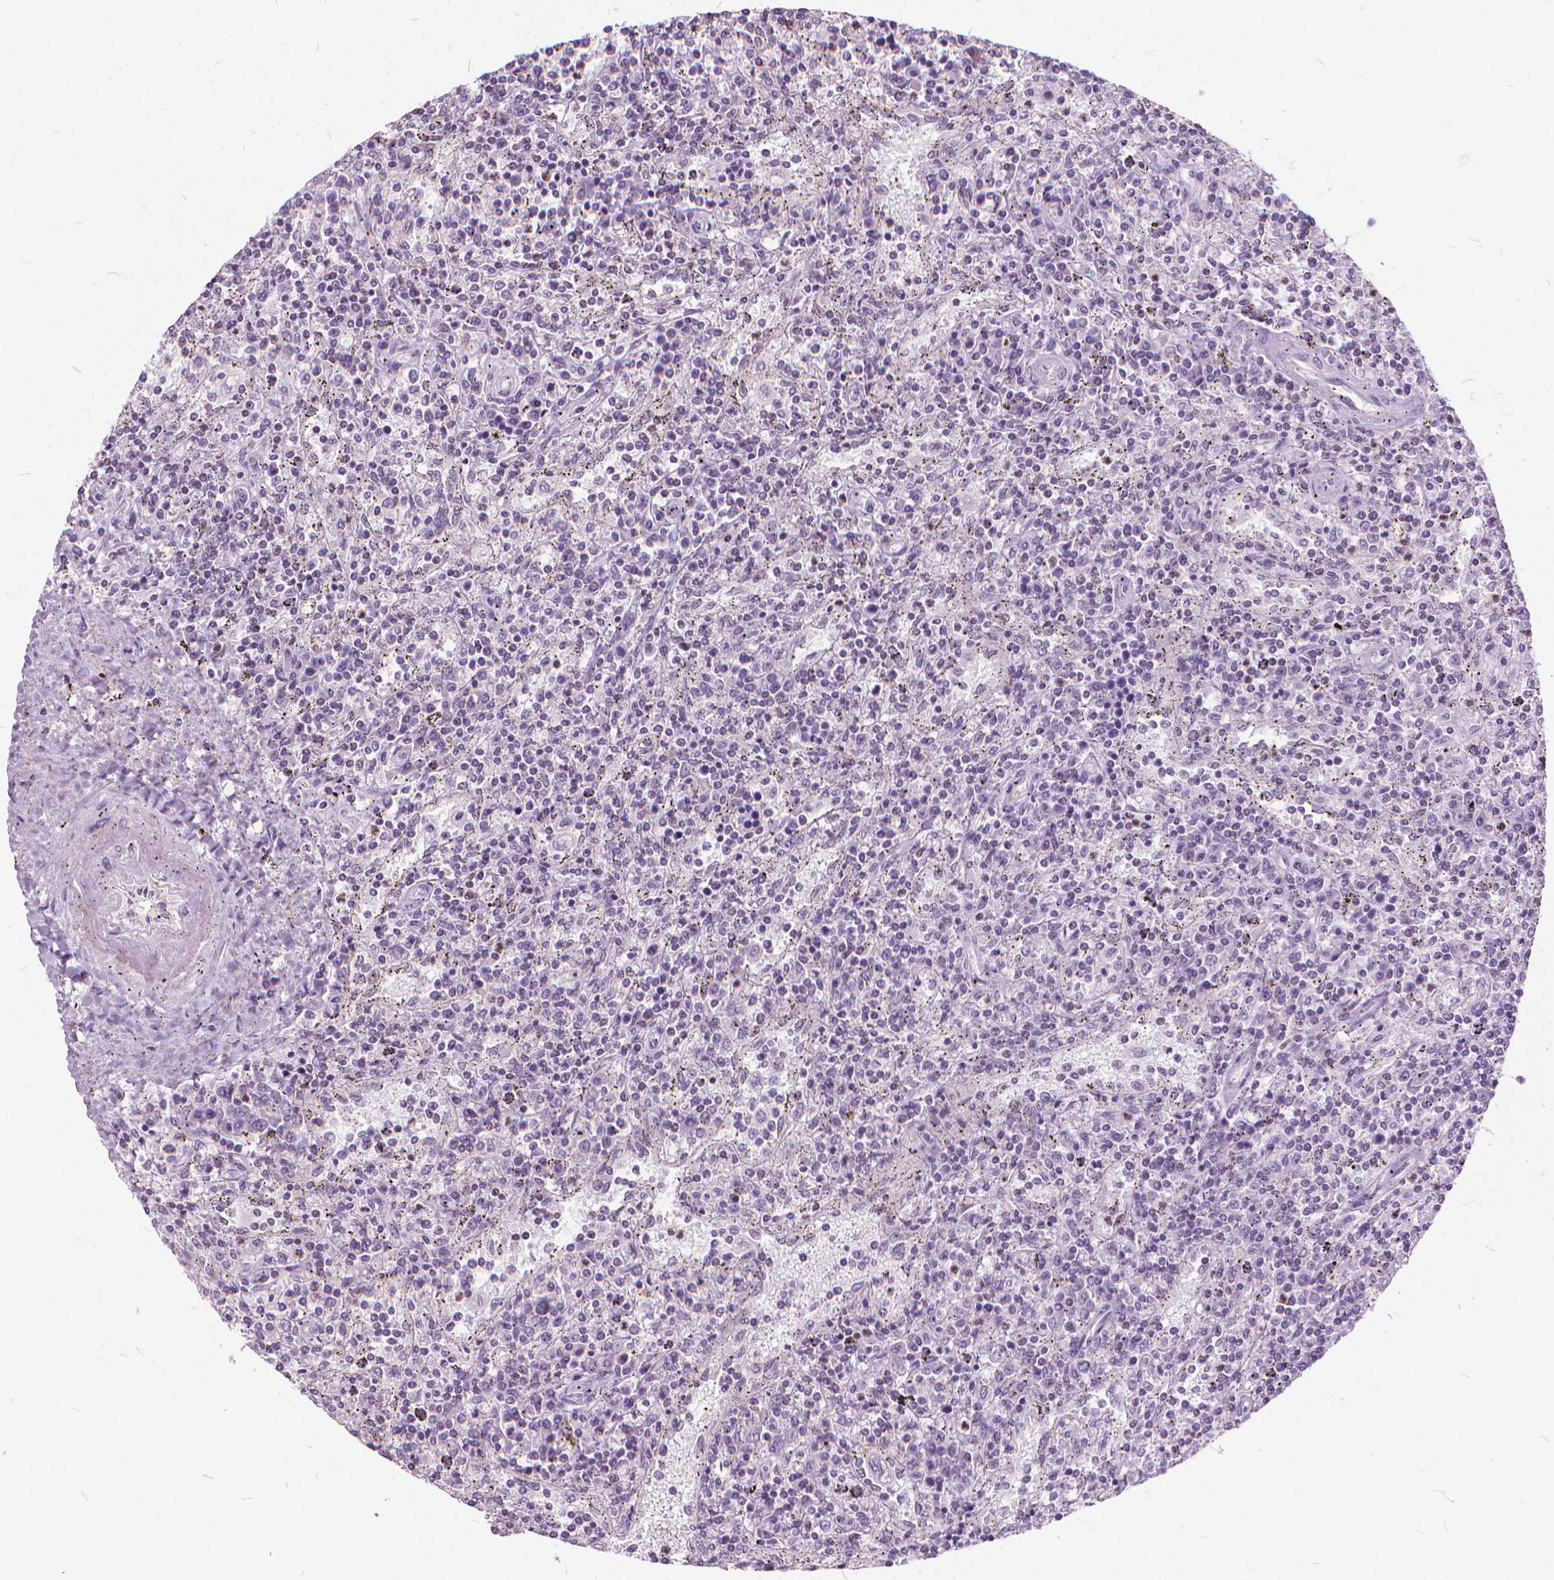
{"staining": {"intensity": "negative", "quantity": "none", "location": "none"}, "tissue": "lymphoma", "cell_type": "Tumor cells", "image_type": "cancer", "snomed": [{"axis": "morphology", "description": "Malignant lymphoma, non-Hodgkin's type, Low grade"}, {"axis": "topography", "description": "Spleen"}], "caption": "High power microscopy photomicrograph of an IHC histopathology image of malignant lymphoma, non-Hodgkin's type (low-grade), revealing no significant staining in tumor cells.", "gene": "STAT5B", "patient": {"sex": "male", "age": 62}}